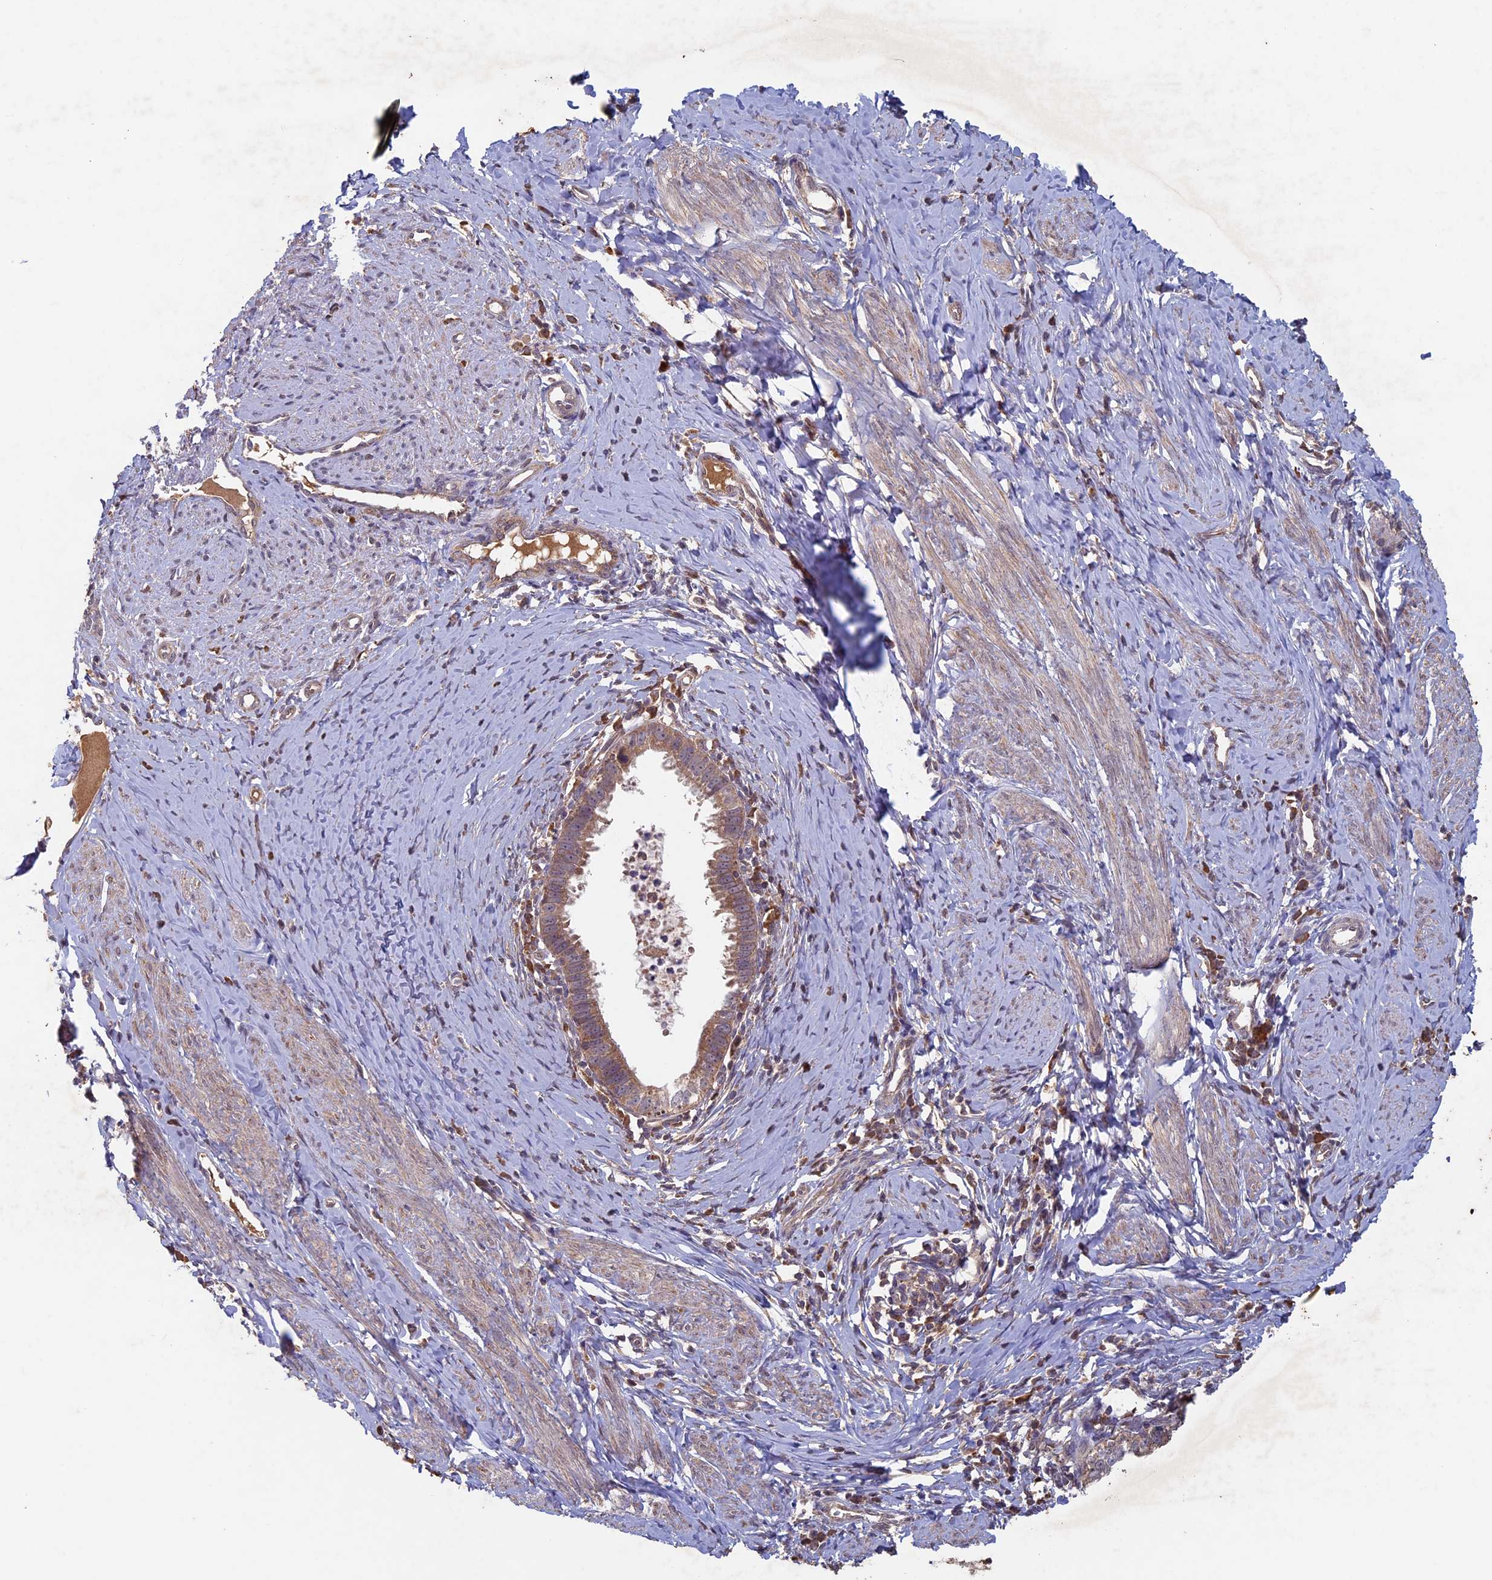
{"staining": {"intensity": "moderate", "quantity": "25%-75%", "location": "cytoplasmic/membranous"}, "tissue": "cervical cancer", "cell_type": "Tumor cells", "image_type": "cancer", "snomed": [{"axis": "morphology", "description": "Adenocarcinoma, NOS"}, {"axis": "topography", "description": "Cervix"}], "caption": "Brown immunohistochemical staining in human cervical cancer (adenocarcinoma) shows moderate cytoplasmic/membranous expression in about 25%-75% of tumor cells. (DAB (3,3'-diaminobenzidine) IHC, brown staining for protein, blue staining for nuclei).", "gene": "RCCD1", "patient": {"sex": "female", "age": 36}}